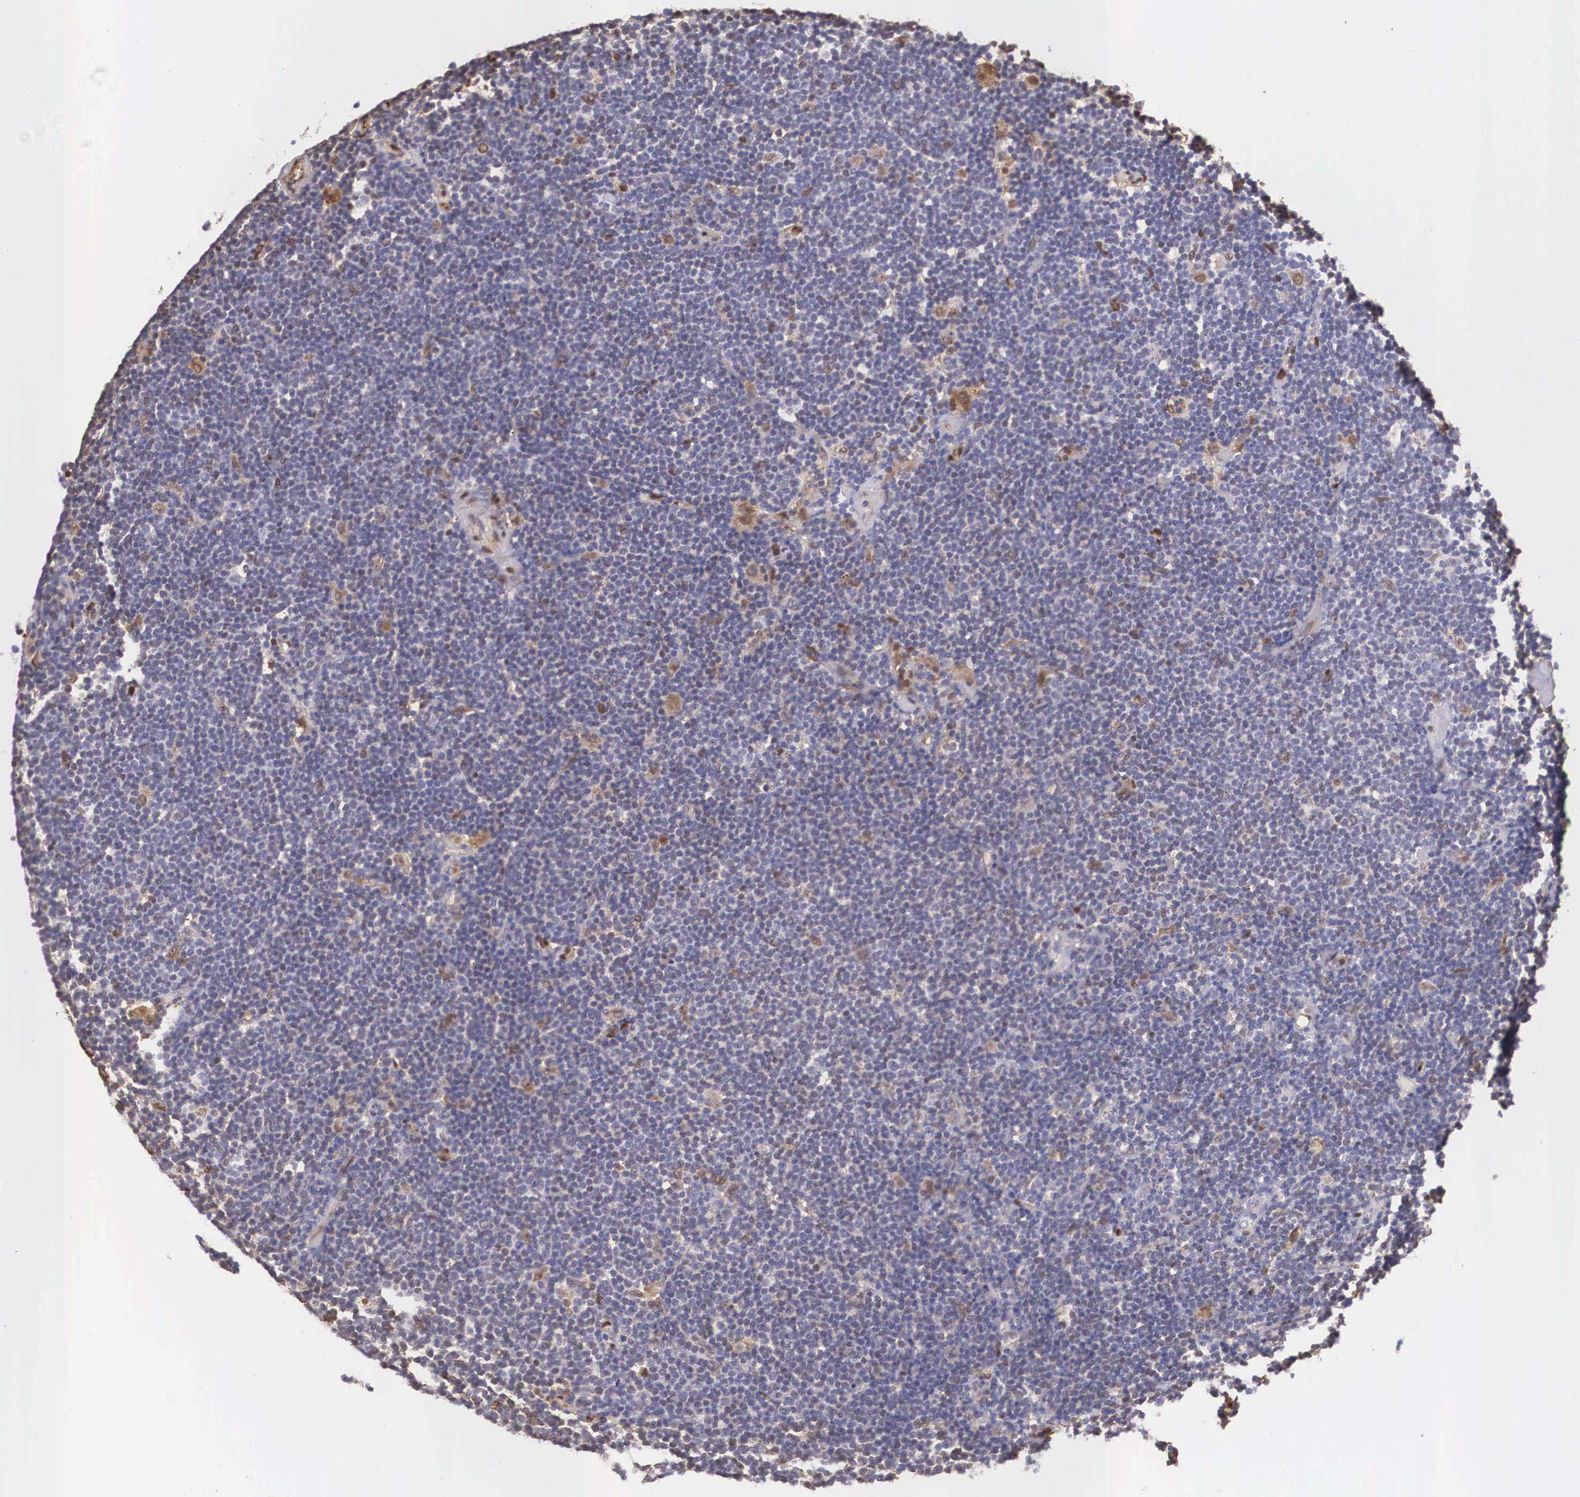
{"staining": {"intensity": "negative", "quantity": "none", "location": "none"}, "tissue": "lymphoma", "cell_type": "Tumor cells", "image_type": "cancer", "snomed": [{"axis": "morphology", "description": "Malignant lymphoma, non-Hodgkin's type, Low grade"}, {"axis": "topography", "description": "Lymph node"}], "caption": "Human lymphoma stained for a protein using immunohistochemistry displays no expression in tumor cells.", "gene": "LGALS1", "patient": {"sex": "male", "age": 65}}